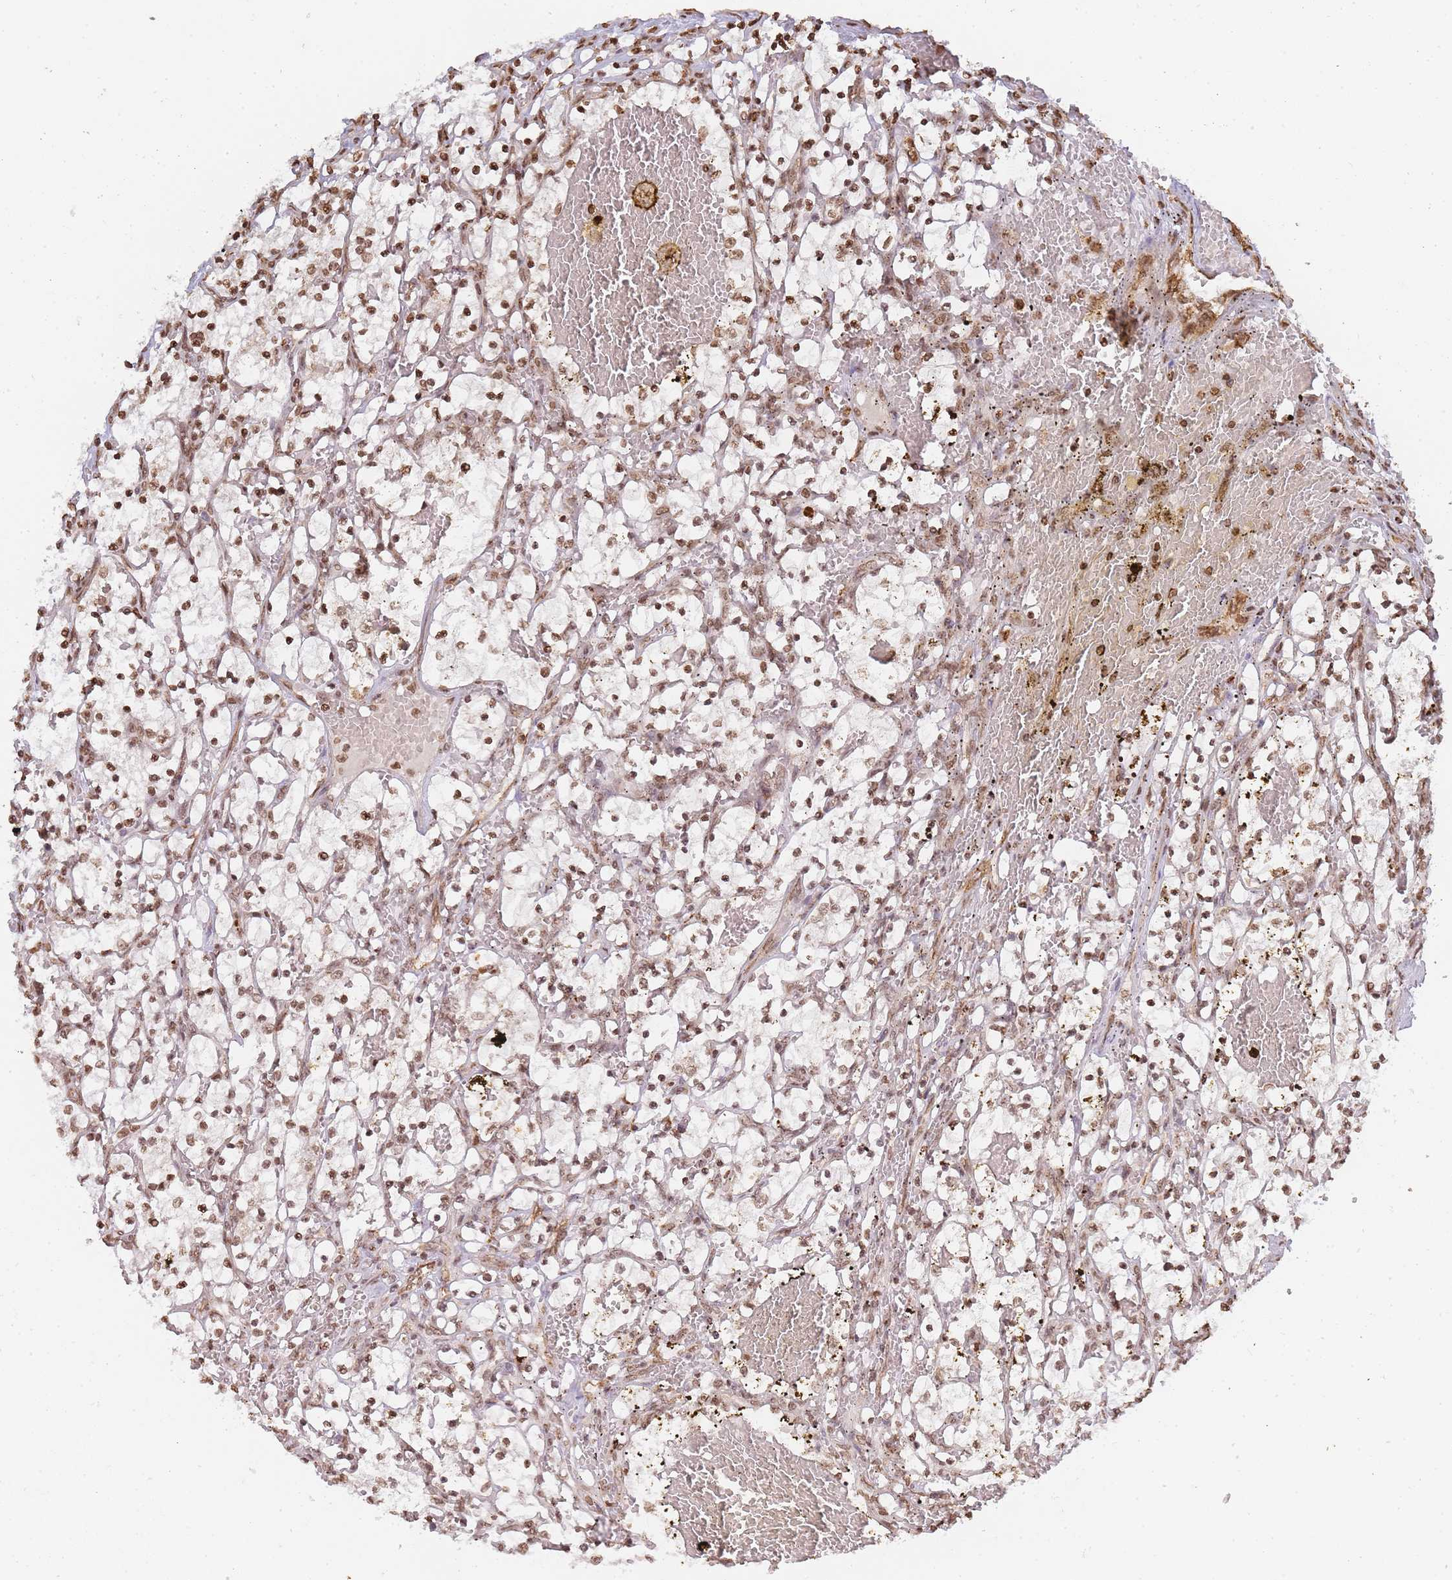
{"staining": {"intensity": "moderate", "quantity": ">75%", "location": "nuclear"}, "tissue": "renal cancer", "cell_type": "Tumor cells", "image_type": "cancer", "snomed": [{"axis": "morphology", "description": "Adenocarcinoma, NOS"}, {"axis": "topography", "description": "Kidney"}], "caption": "High-power microscopy captured an immunohistochemistry micrograph of renal adenocarcinoma, revealing moderate nuclear expression in about >75% of tumor cells. (DAB IHC with brightfield microscopy, high magnification).", "gene": "WWTR1", "patient": {"sex": "female", "age": 69}}